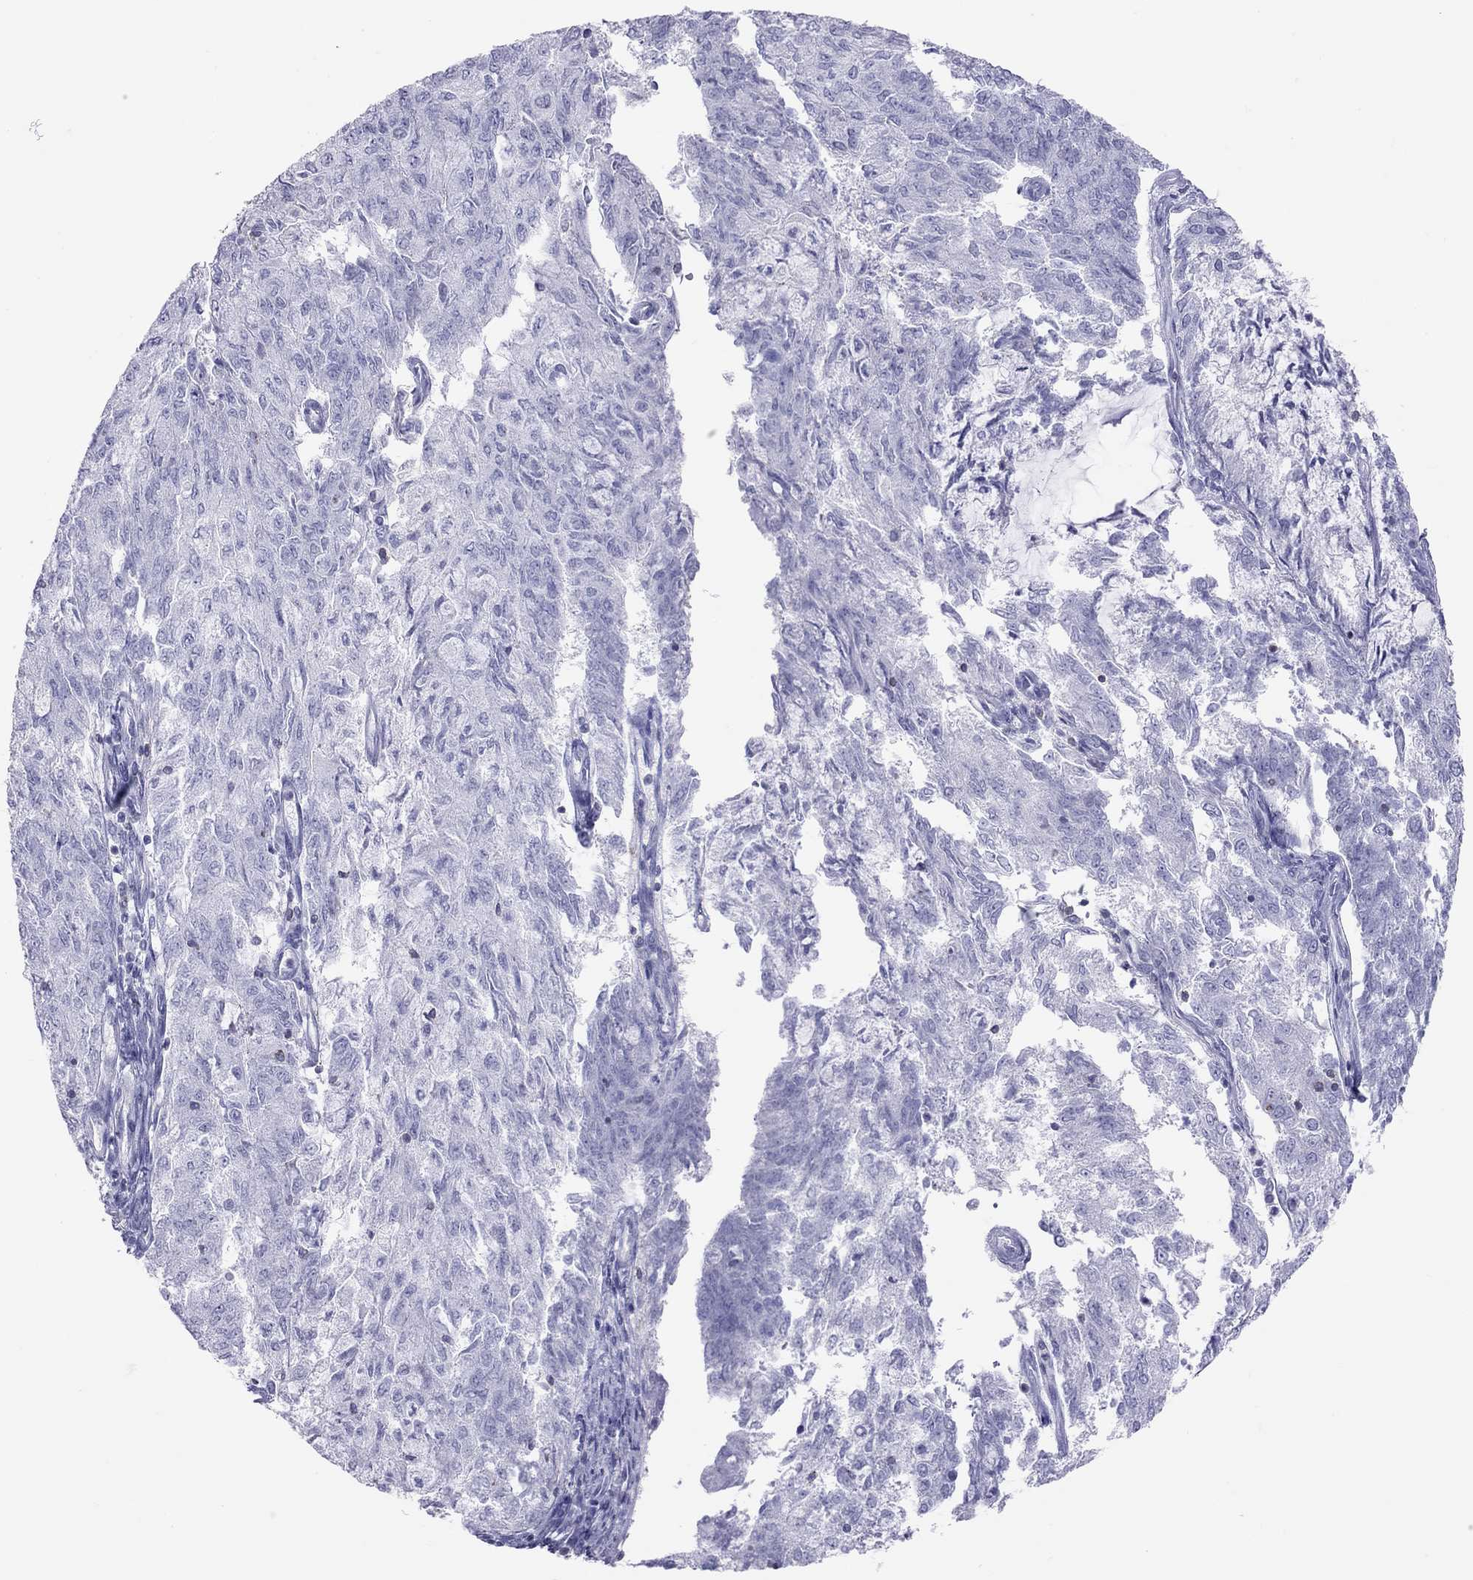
{"staining": {"intensity": "negative", "quantity": "none", "location": "none"}, "tissue": "endometrial cancer", "cell_type": "Tumor cells", "image_type": "cancer", "snomed": [{"axis": "morphology", "description": "Adenocarcinoma, NOS"}, {"axis": "topography", "description": "Endometrium"}], "caption": "Histopathology image shows no significant protein positivity in tumor cells of endometrial cancer.", "gene": "STAG3", "patient": {"sex": "female", "age": 82}}